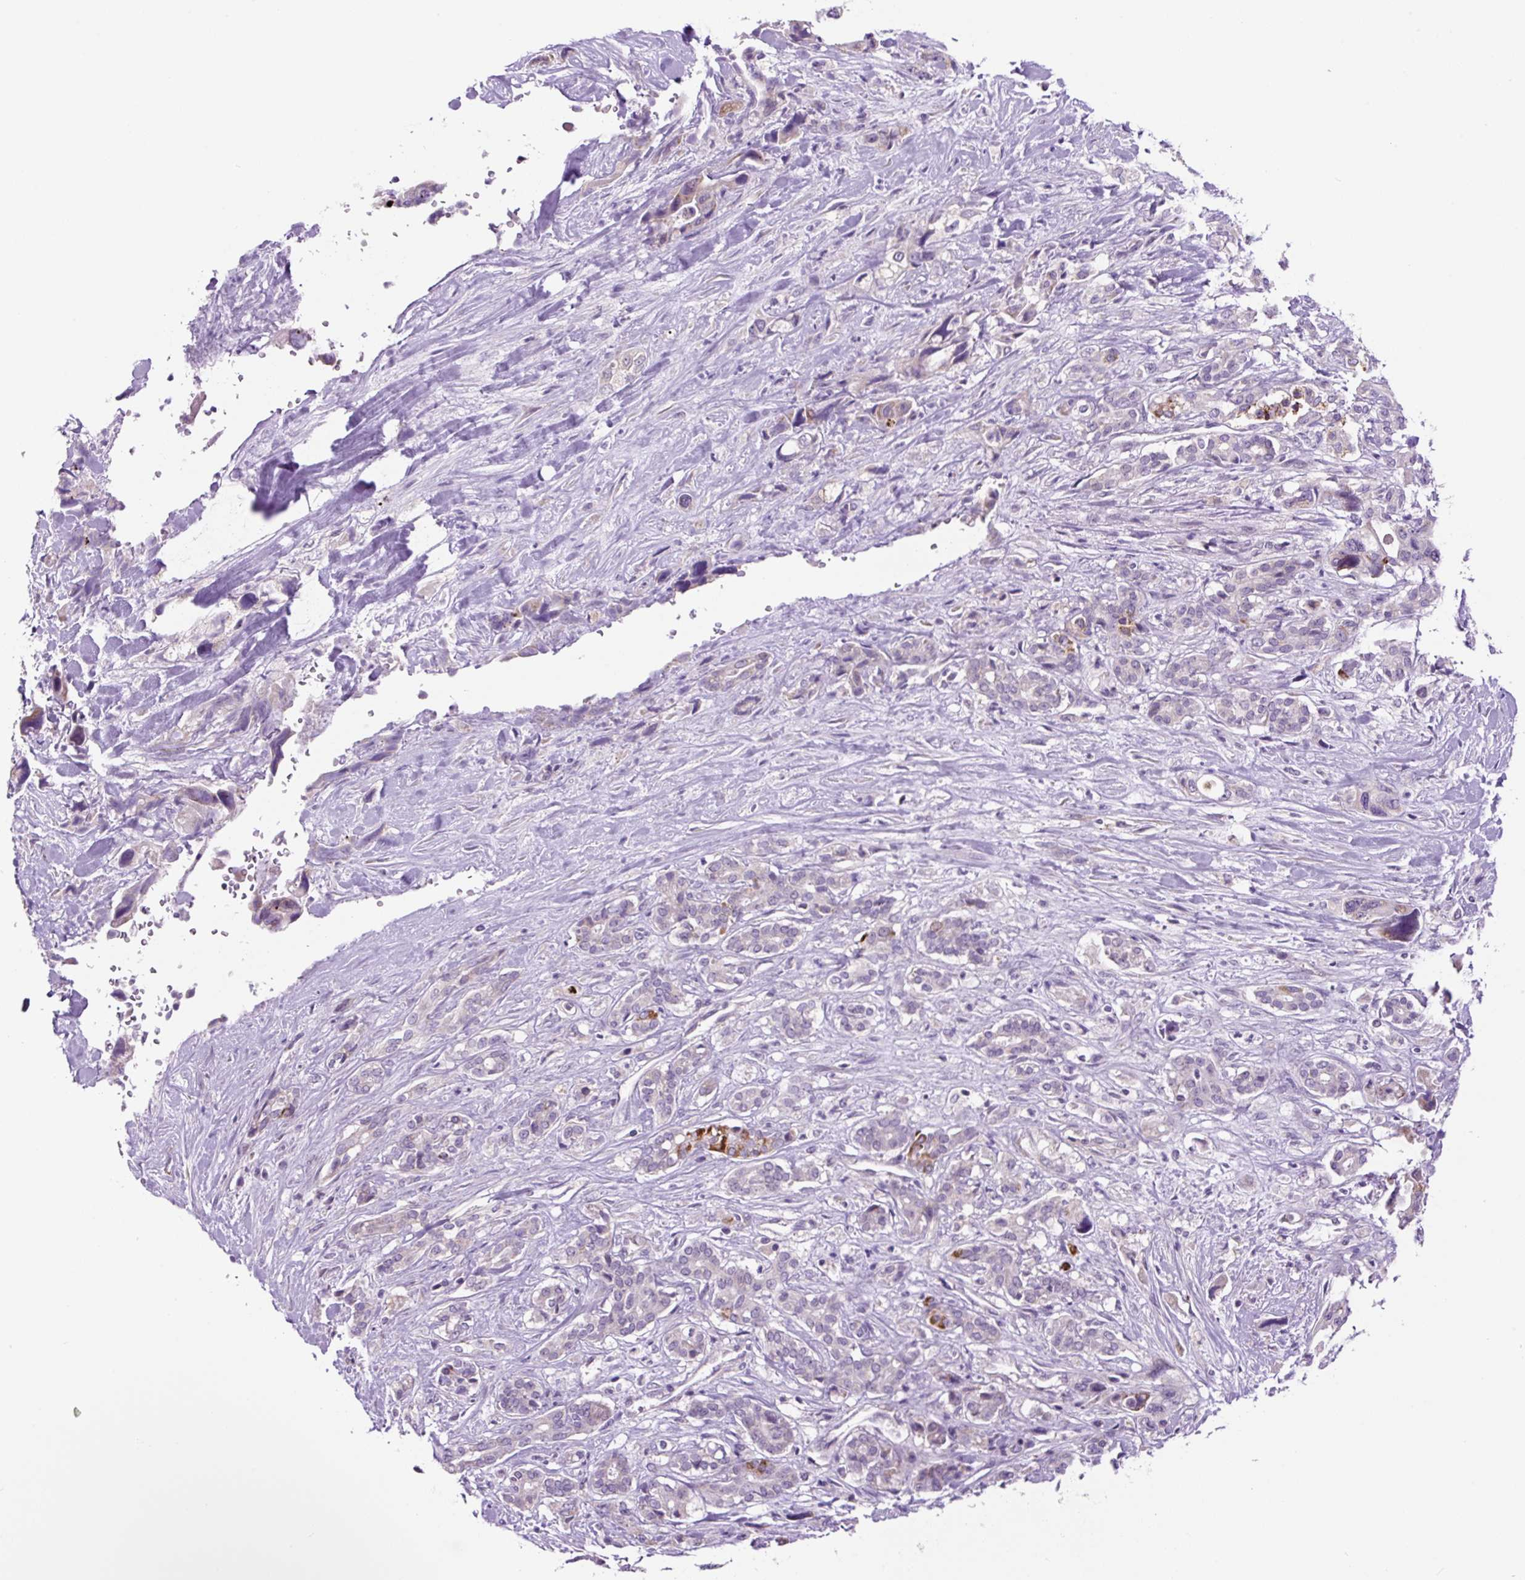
{"staining": {"intensity": "moderate", "quantity": "<25%", "location": "cytoplasmic/membranous"}, "tissue": "pancreatic cancer", "cell_type": "Tumor cells", "image_type": "cancer", "snomed": [{"axis": "morphology", "description": "Adenocarcinoma, NOS"}, {"axis": "topography", "description": "Pancreas"}], "caption": "Protein staining of pancreatic cancer tissue exhibits moderate cytoplasmic/membranous positivity in approximately <25% of tumor cells.", "gene": "OGDHL", "patient": {"sex": "male", "age": 46}}